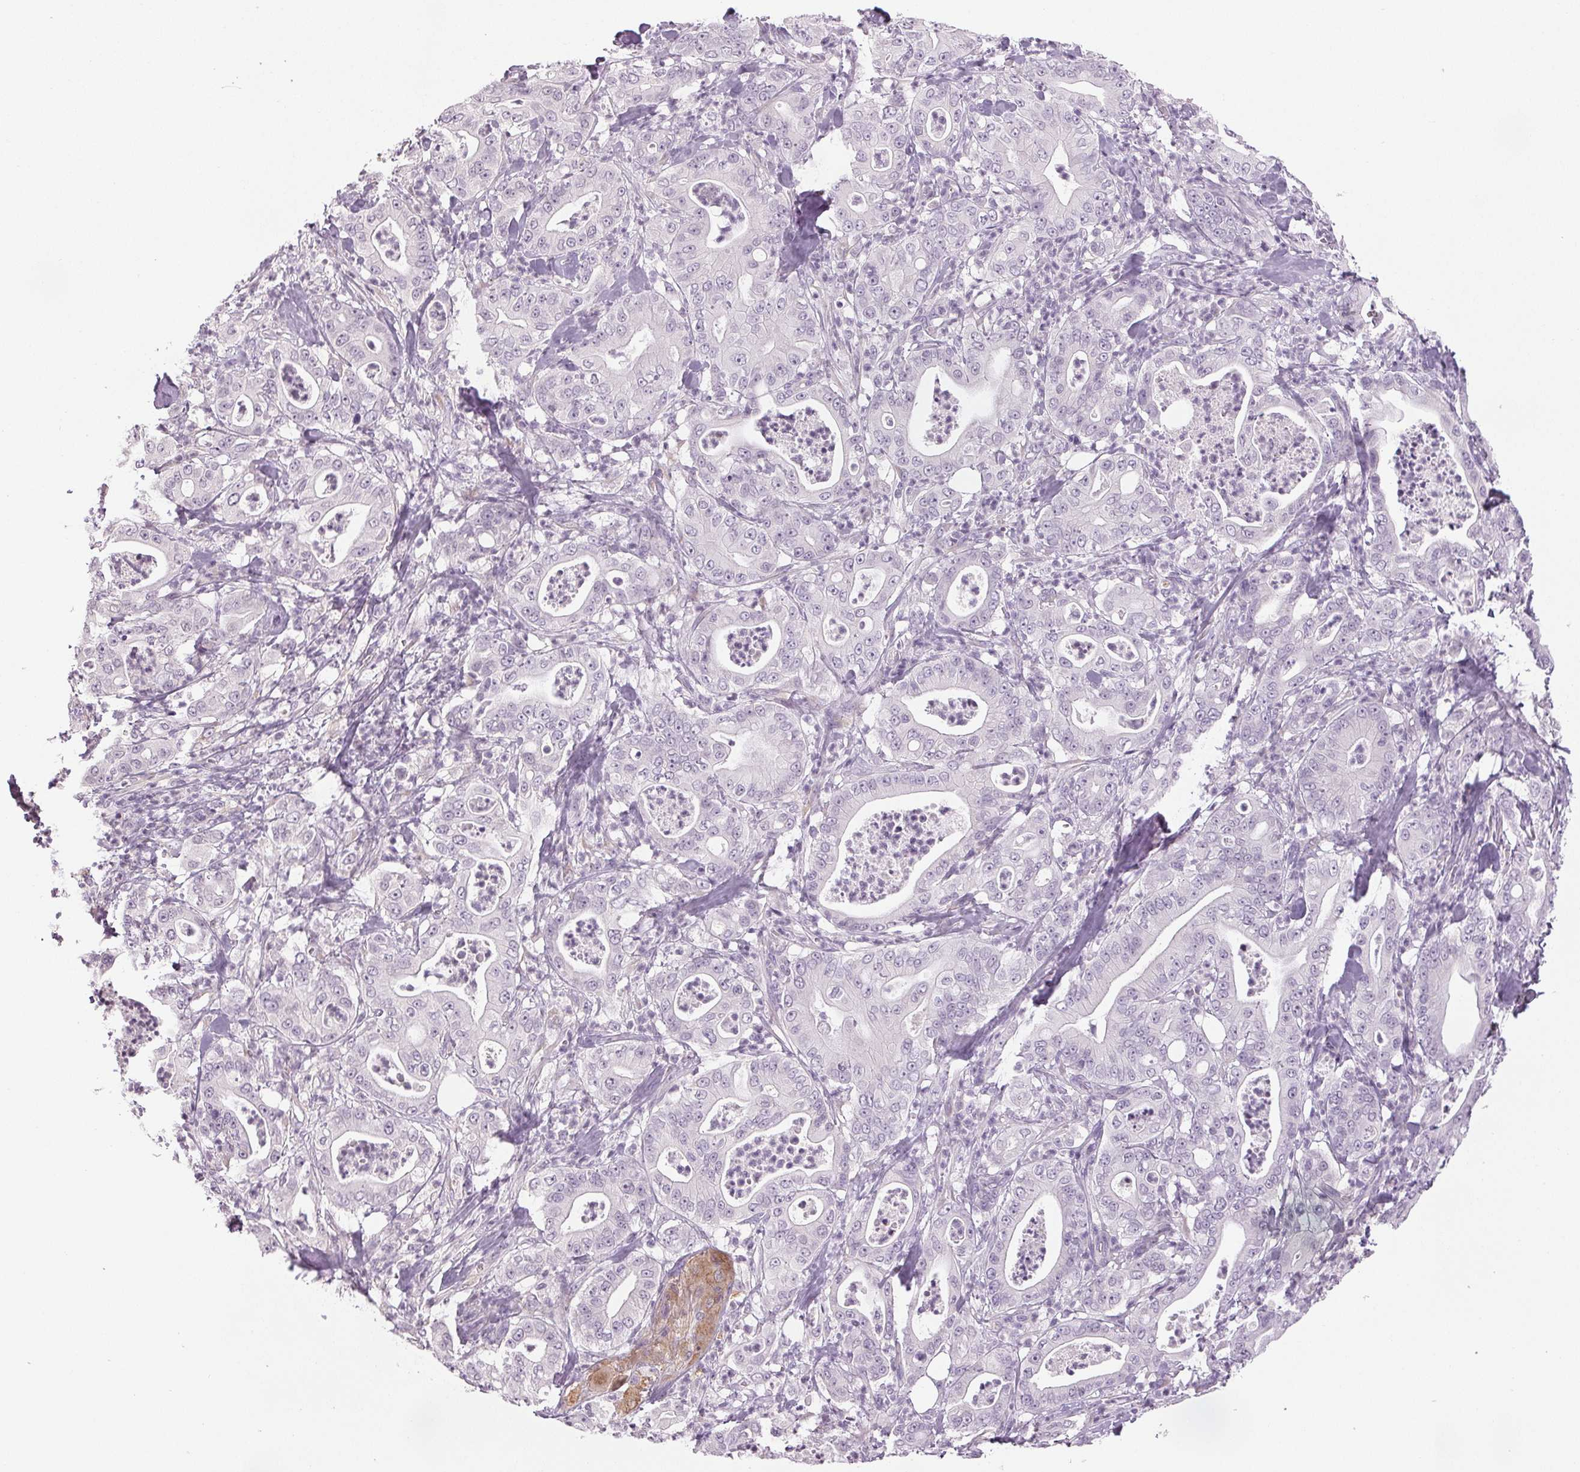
{"staining": {"intensity": "negative", "quantity": "none", "location": "none"}, "tissue": "pancreatic cancer", "cell_type": "Tumor cells", "image_type": "cancer", "snomed": [{"axis": "morphology", "description": "Adenocarcinoma, NOS"}, {"axis": "topography", "description": "Pancreas"}], "caption": "A high-resolution image shows immunohistochemistry (IHC) staining of pancreatic adenocarcinoma, which reveals no significant expression in tumor cells. The staining was performed using DAB to visualize the protein expression in brown, while the nuclei were stained in blue with hematoxylin (Magnification: 20x).", "gene": "DNAJC6", "patient": {"sex": "male", "age": 71}}